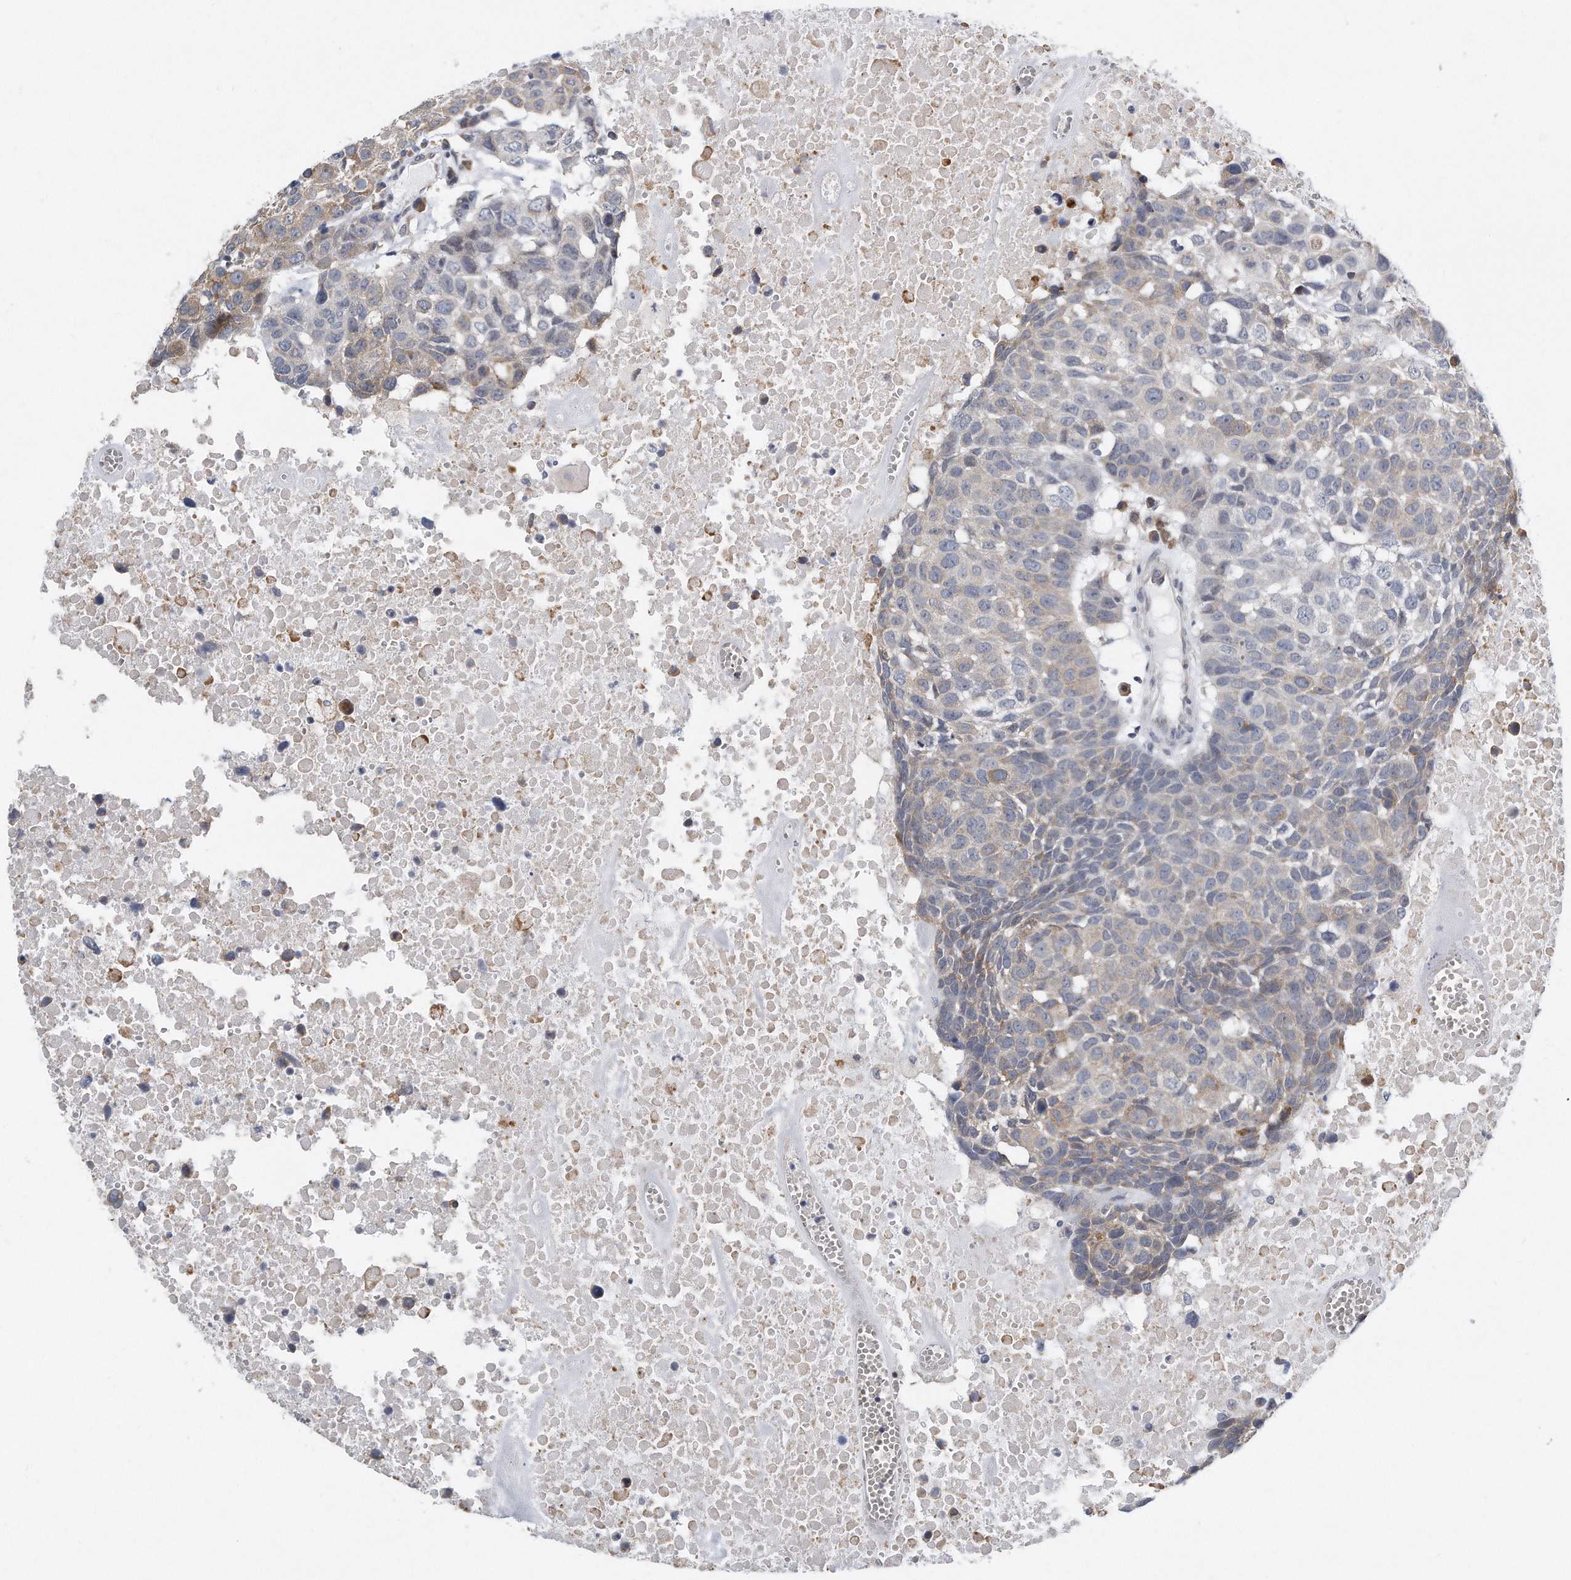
{"staining": {"intensity": "weak", "quantity": "<25%", "location": "cytoplasmic/membranous"}, "tissue": "head and neck cancer", "cell_type": "Tumor cells", "image_type": "cancer", "snomed": [{"axis": "morphology", "description": "Squamous cell carcinoma, NOS"}, {"axis": "topography", "description": "Head-Neck"}], "caption": "Head and neck cancer (squamous cell carcinoma) was stained to show a protein in brown. There is no significant expression in tumor cells.", "gene": "VLDLR", "patient": {"sex": "male", "age": 66}}